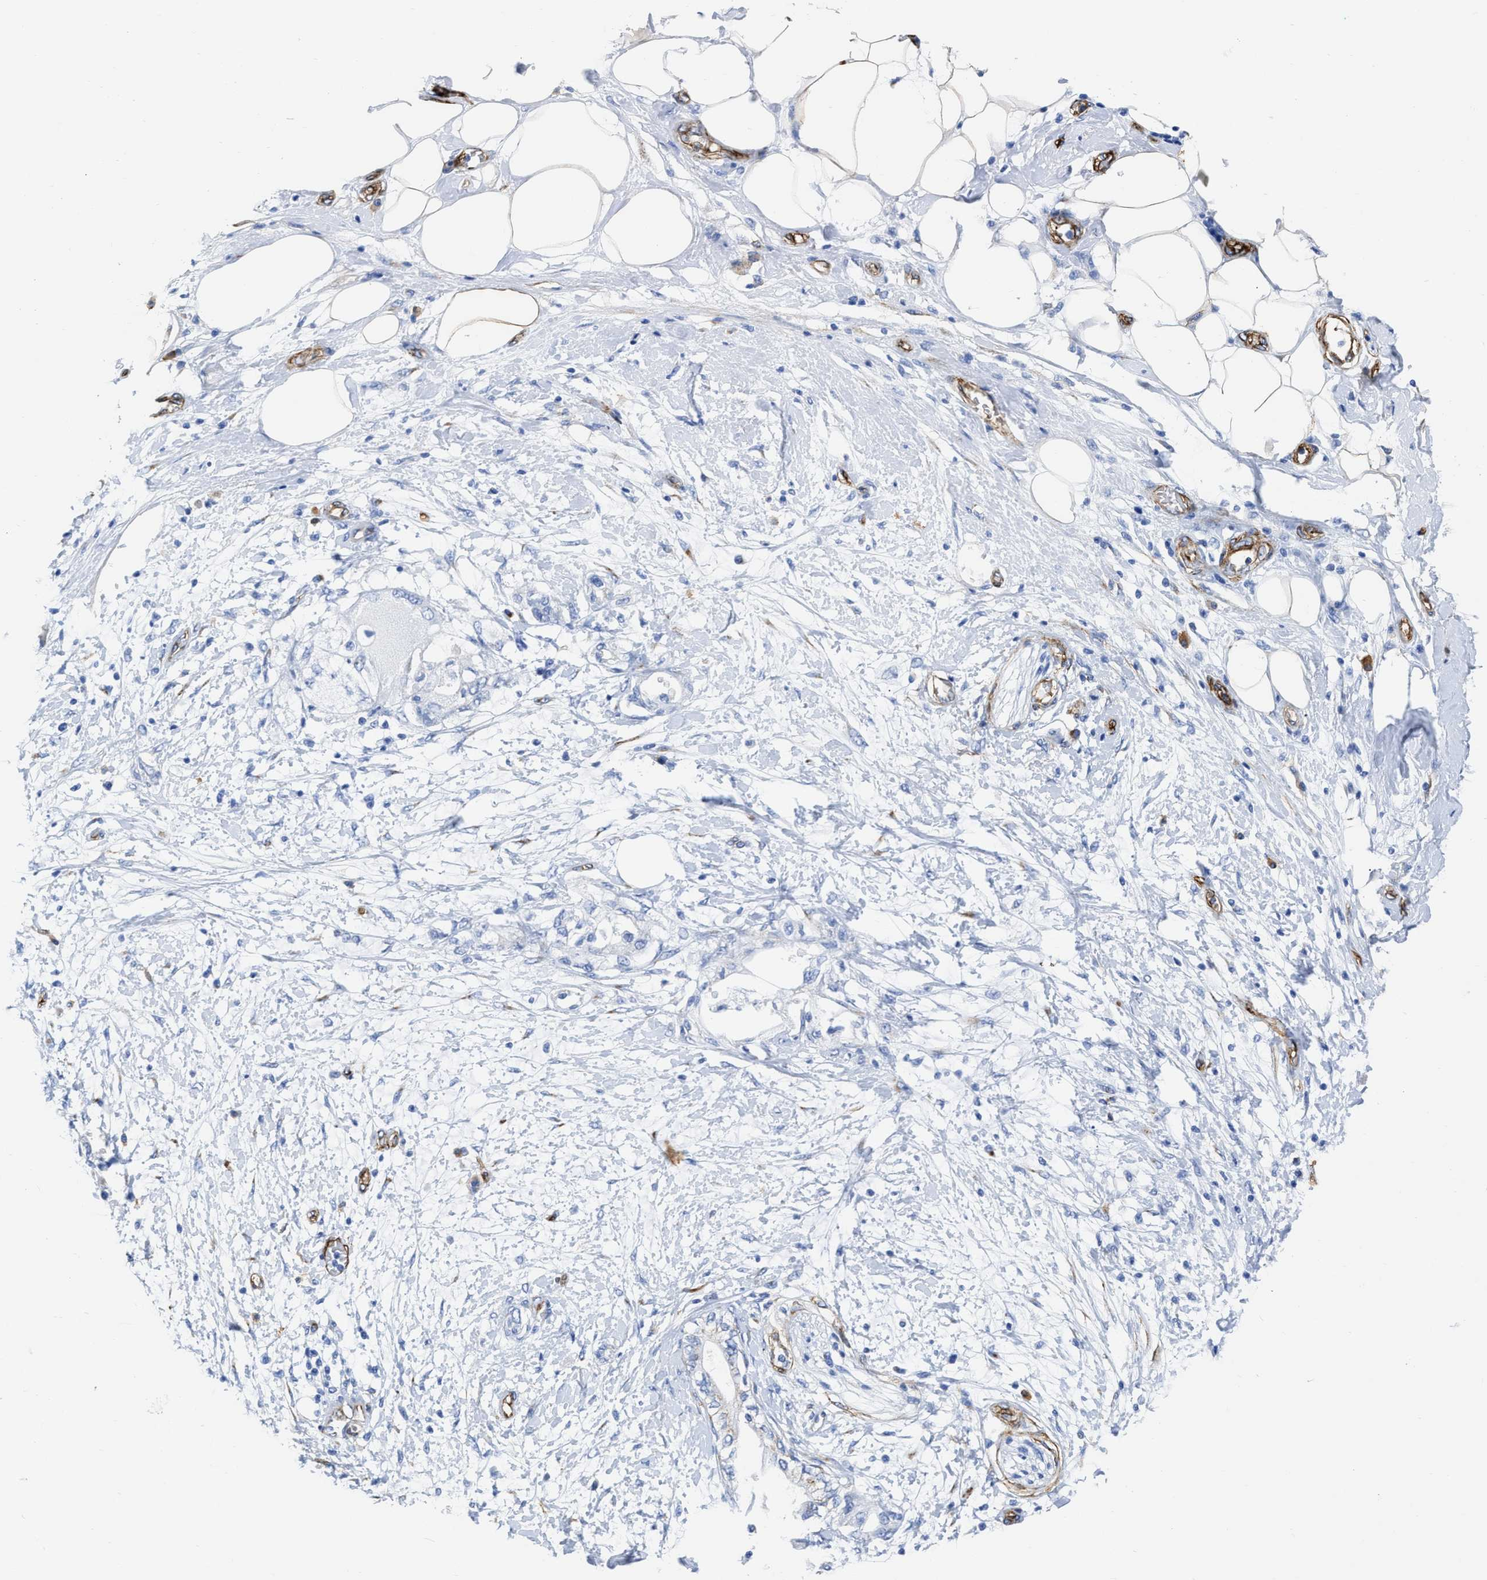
{"staining": {"intensity": "moderate", "quantity": ">75%", "location": "cytoplasmic/membranous"}, "tissue": "adipose tissue", "cell_type": "Adipocytes", "image_type": "normal", "snomed": [{"axis": "morphology", "description": "Normal tissue, NOS"}, {"axis": "morphology", "description": "Adenocarcinoma, NOS"}, {"axis": "topography", "description": "Duodenum"}, {"axis": "topography", "description": "Peripheral nerve tissue"}], "caption": "Protein staining shows moderate cytoplasmic/membranous staining in approximately >75% of adipocytes in benign adipose tissue.", "gene": "TVP23B", "patient": {"sex": "female", "age": 60}}